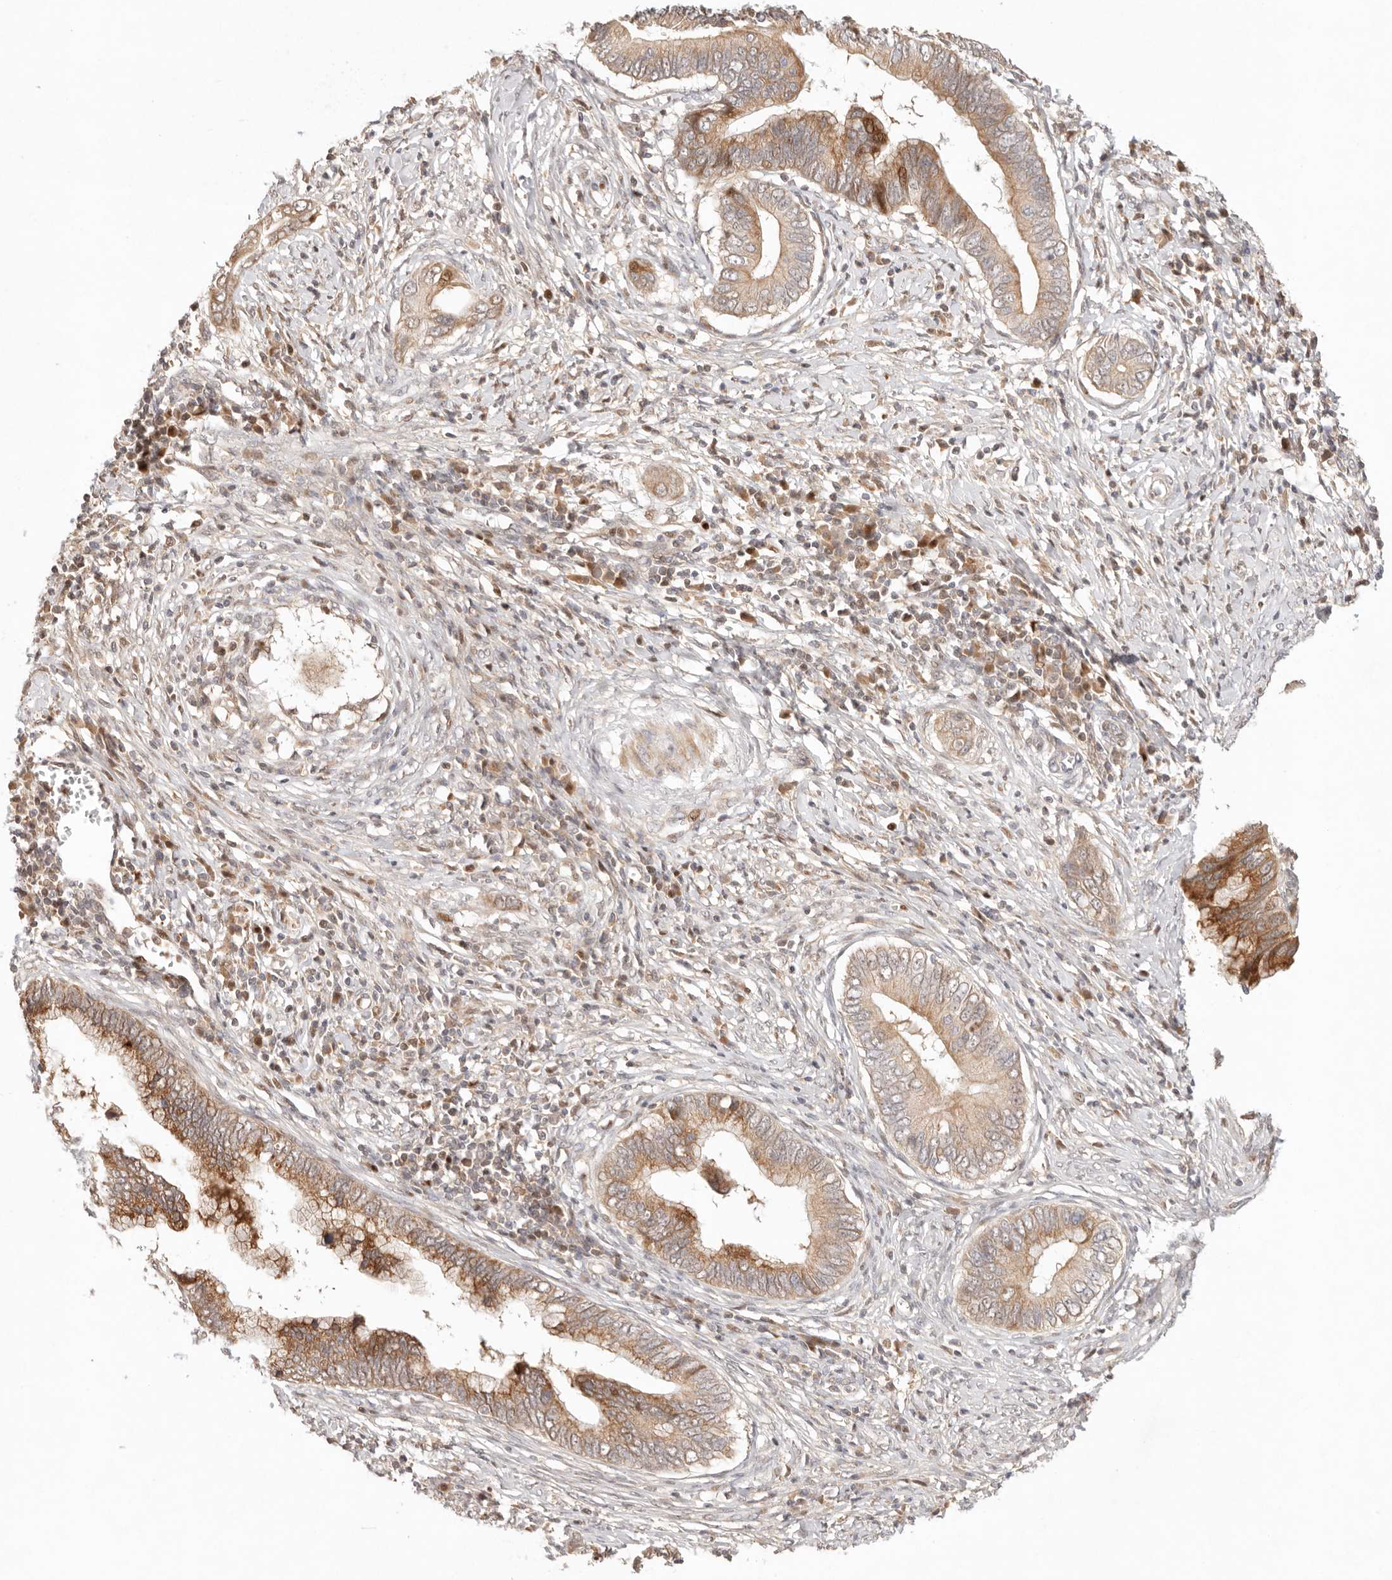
{"staining": {"intensity": "moderate", "quantity": ">75%", "location": "cytoplasmic/membranous"}, "tissue": "cervical cancer", "cell_type": "Tumor cells", "image_type": "cancer", "snomed": [{"axis": "morphology", "description": "Adenocarcinoma, NOS"}, {"axis": "topography", "description": "Cervix"}], "caption": "Adenocarcinoma (cervical) tissue reveals moderate cytoplasmic/membranous staining in approximately >75% of tumor cells", "gene": "PHLDA3", "patient": {"sex": "female", "age": 44}}